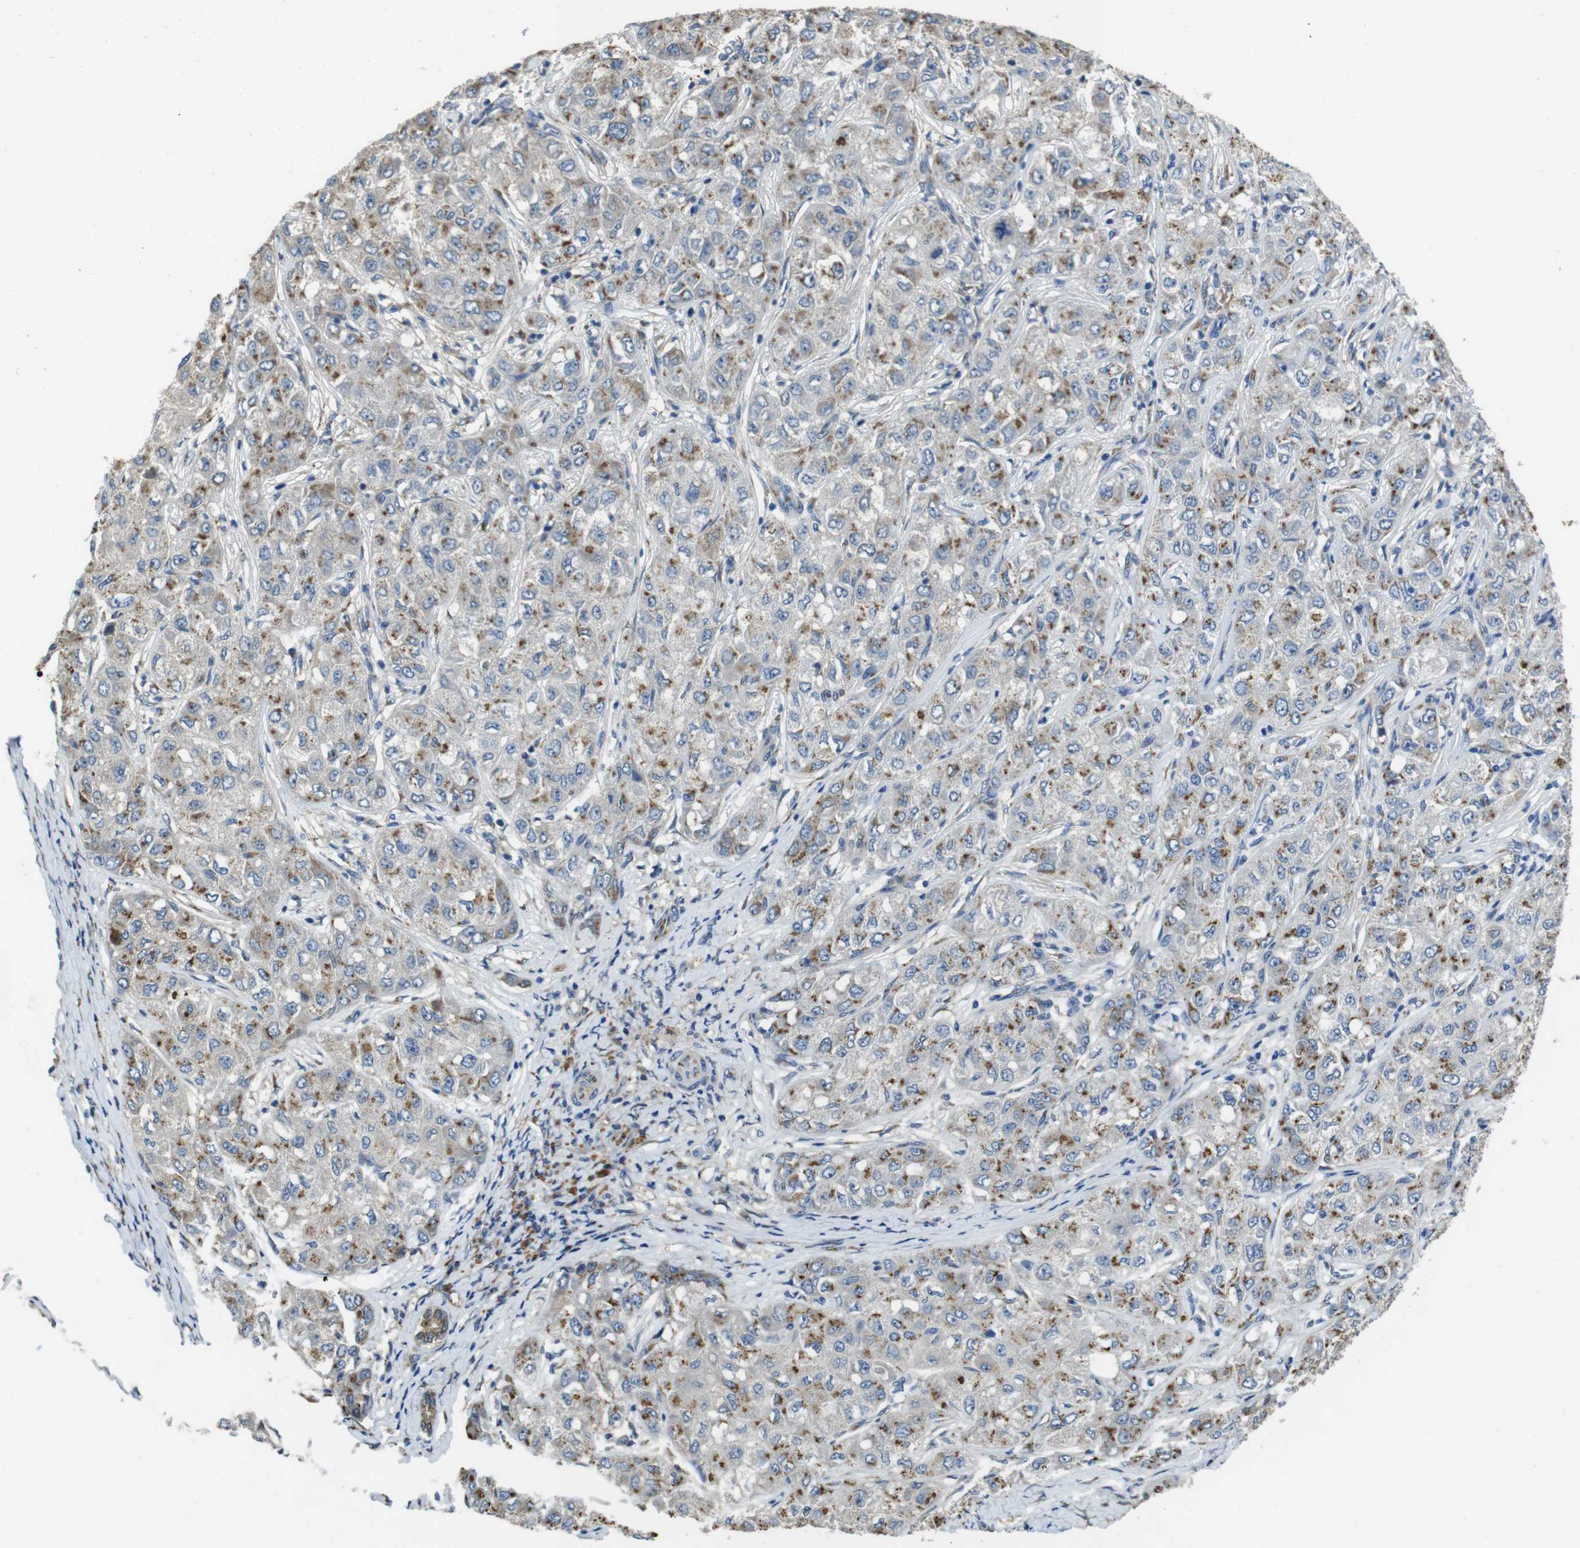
{"staining": {"intensity": "moderate", "quantity": "25%-75%", "location": "cytoplasmic/membranous"}, "tissue": "liver cancer", "cell_type": "Tumor cells", "image_type": "cancer", "snomed": [{"axis": "morphology", "description": "Carcinoma, Hepatocellular, NOS"}, {"axis": "topography", "description": "Liver"}], "caption": "Approximately 25%-75% of tumor cells in human hepatocellular carcinoma (liver) display moderate cytoplasmic/membranous protein expression as visualized by brown immunohistochemical staining.", "gene": "RAB6A", "patient": {"sex": "male", "age": 80}}